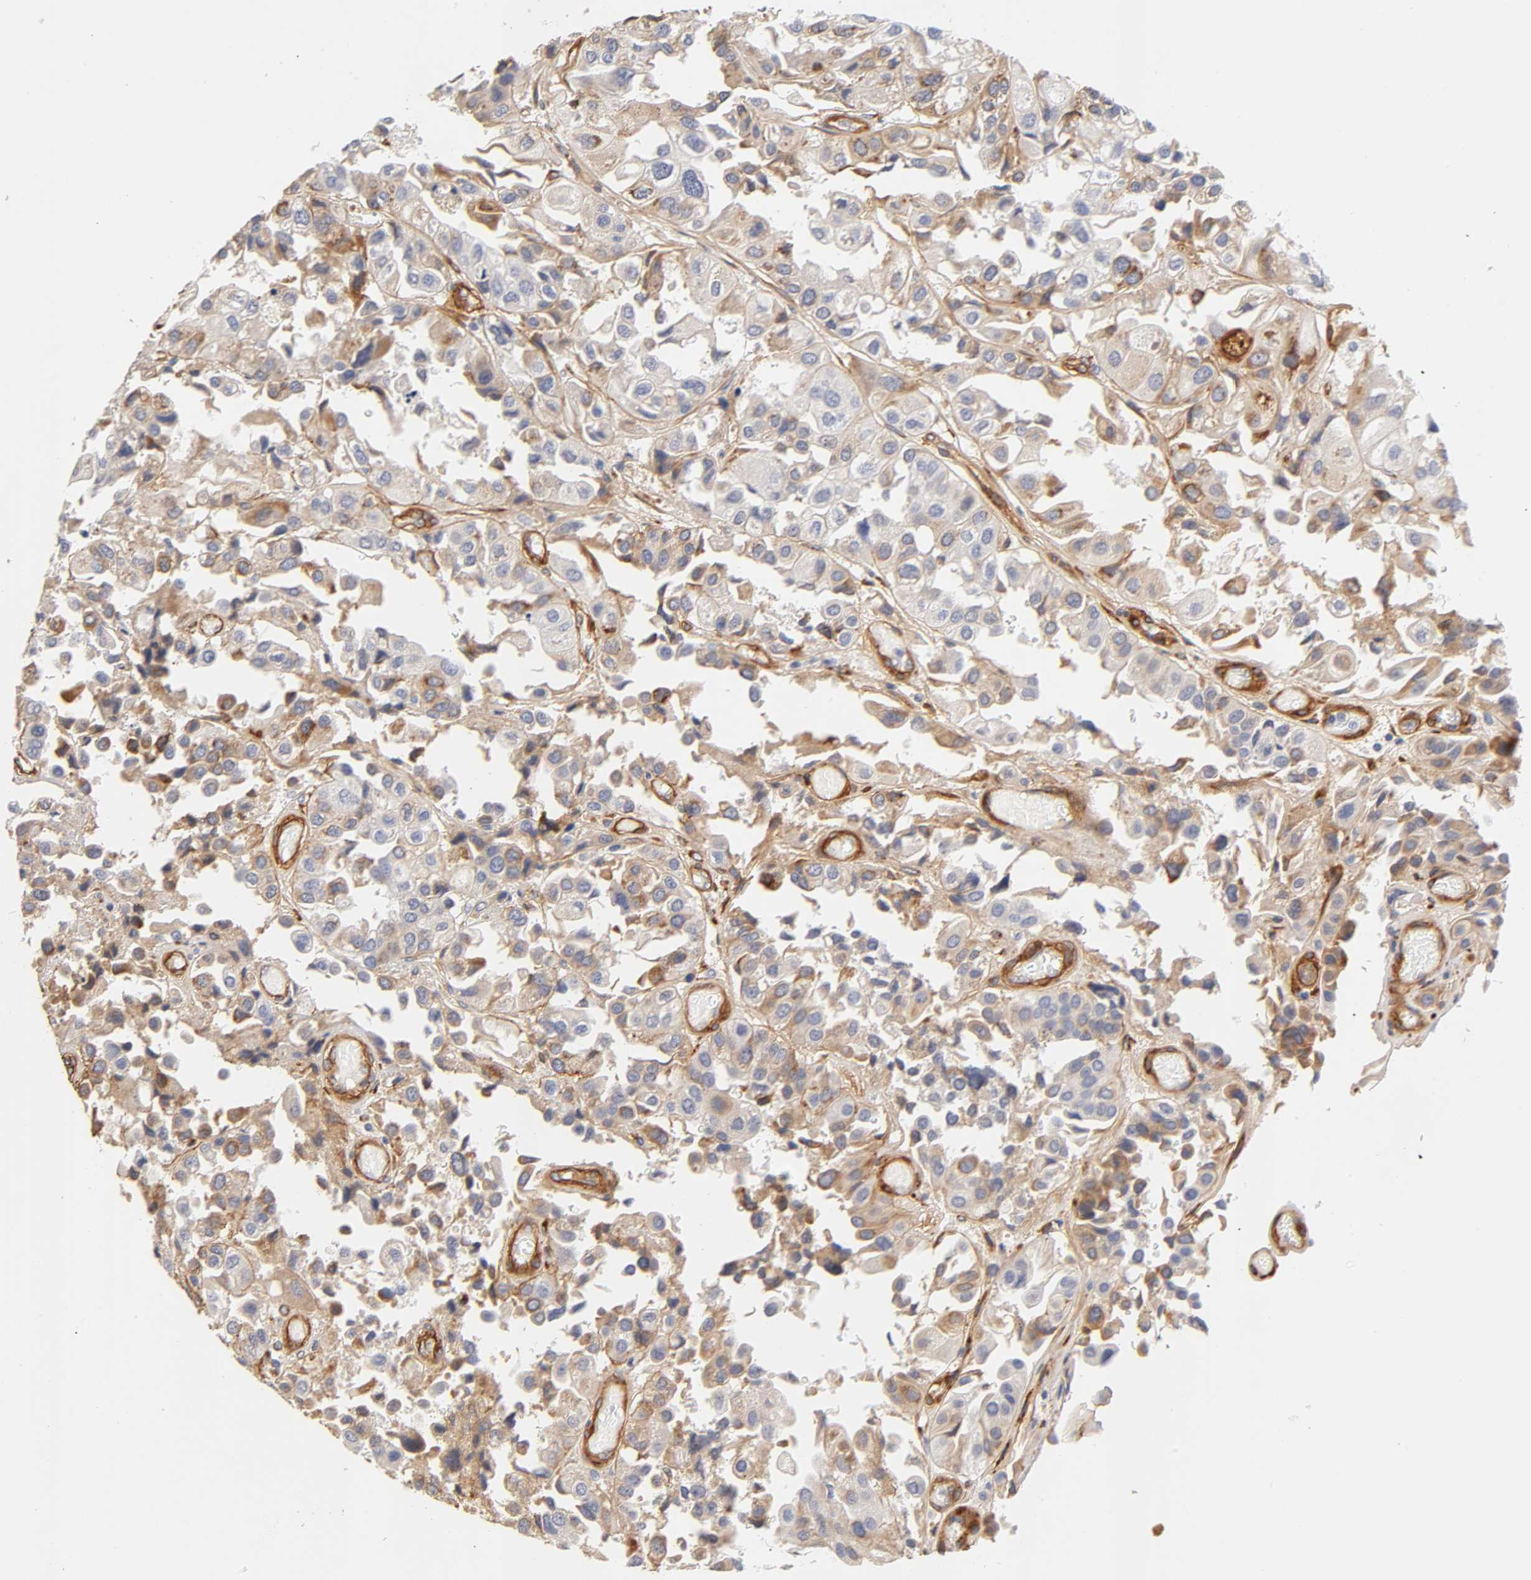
{"staining": {"intensity": "weak", "quantity": "25%-75%", "location": "cytoplasmic/membranous"}, "tissue": "urothelial cancer", "cell_type": "Tumor cells", "image_type": "cancer", "snomed": [{"axis": "morphology", "description": "Urothelial carcinoma, High grade"}, {"axis": "topography", "description": "Urinary bladder"}], "caption": "An immunohistochemistry photomicrograph of neoplastic tissue is shown. Protein staining in brown shows weak cytoplasmic/membranous positivity in high-grade urothelial carcinoma within tumor cells.", "gene": "LAMB1", "patient": {"sex": "female", "age": 64}}